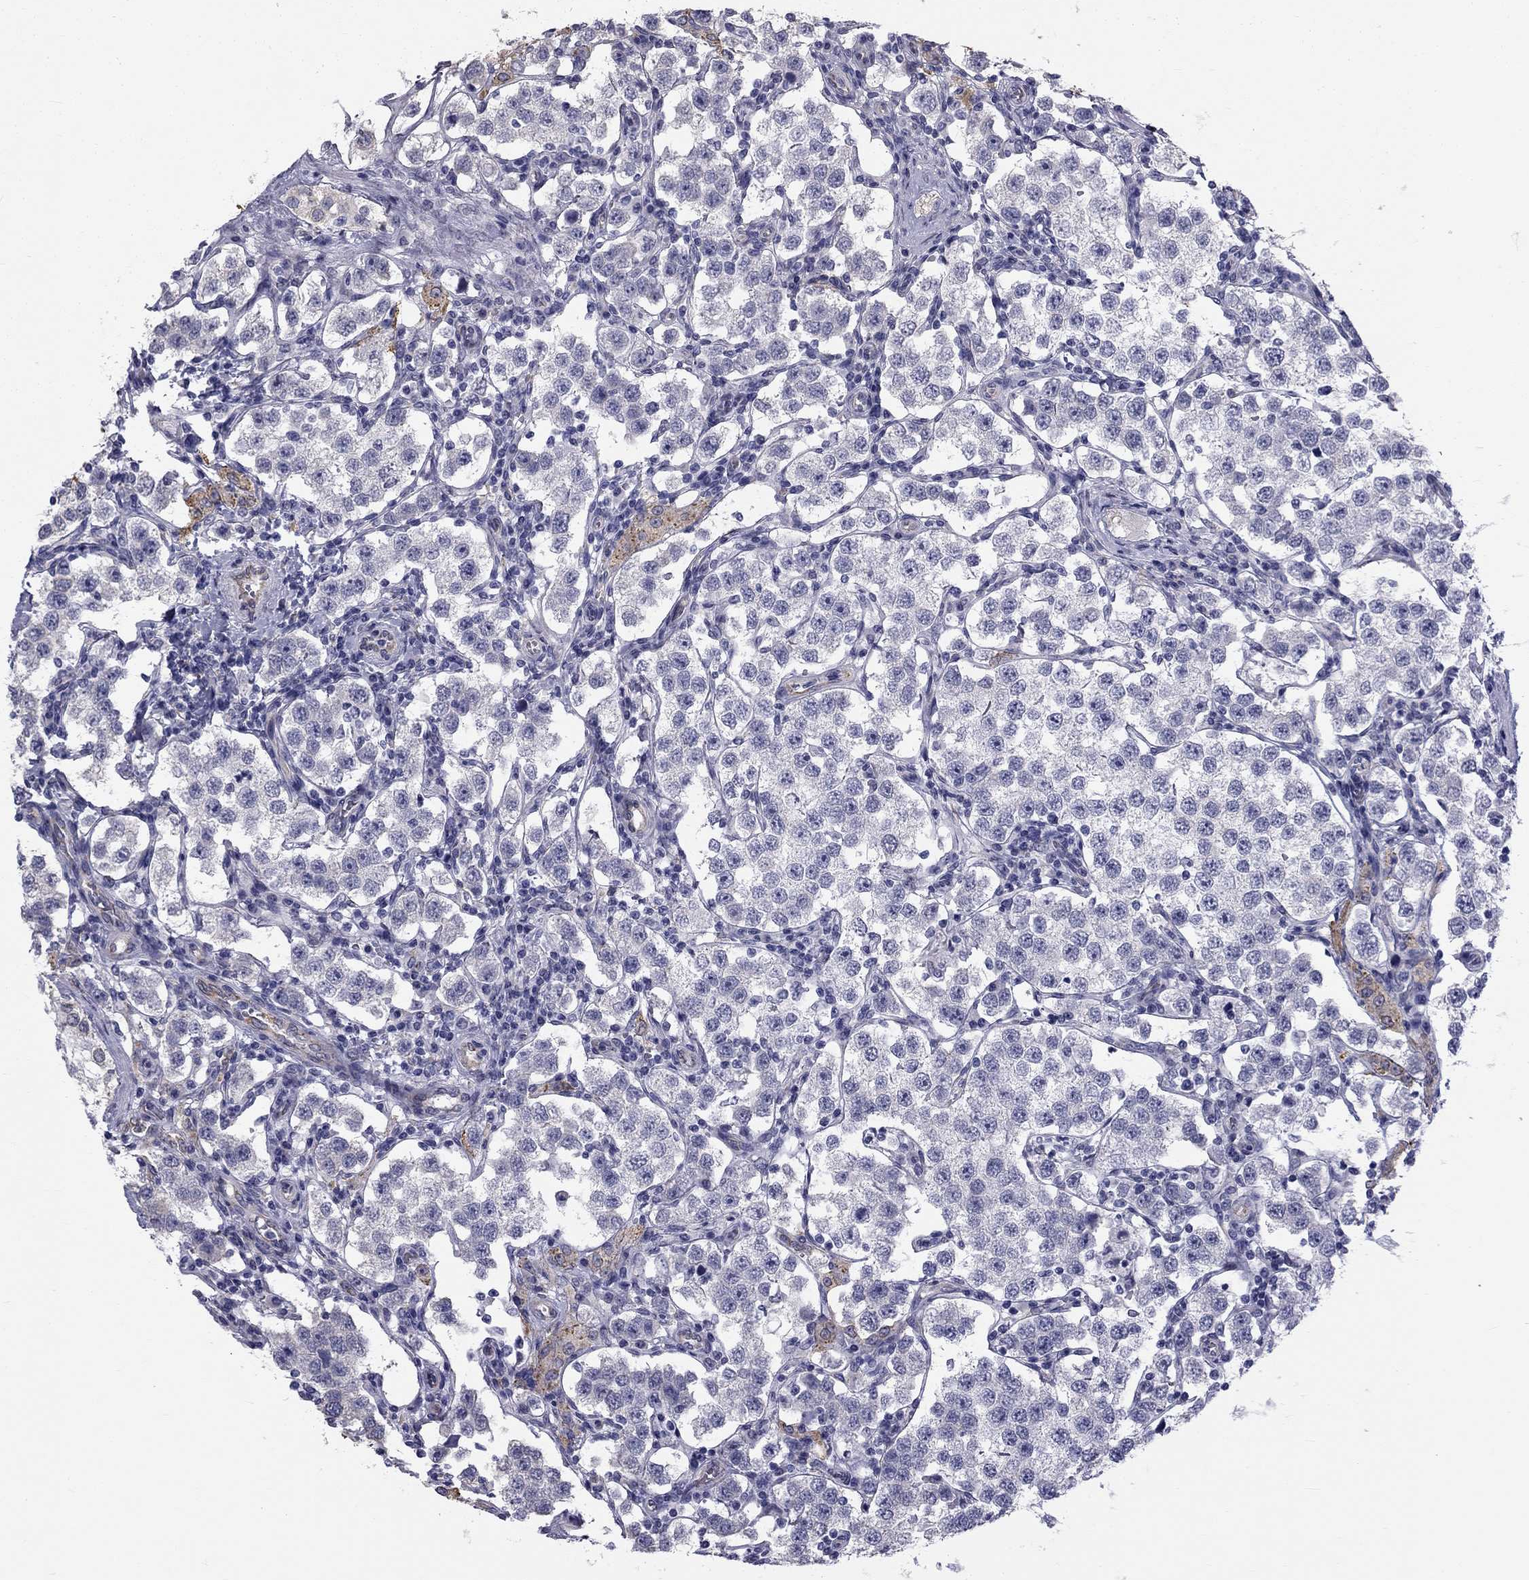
{"staining": {"intensity": "negative", "quantity": "none", "location": "none"}, "tissue": "testis cancer", "cell_type": "Tumor cells", "image_type": "cancer", "snomed": [{"axis": "morphology", "description": "Seminoma, NOS"}, {"axis": "topography", "description": "Testis"}], "caption": "IHC histopathology image of testis cancer (seminoma) stained for a protein (brown), which exhibits no expression in tumor cells.", "gene": "CCDC40", "patient": {"sex": "male", "age": 37}}